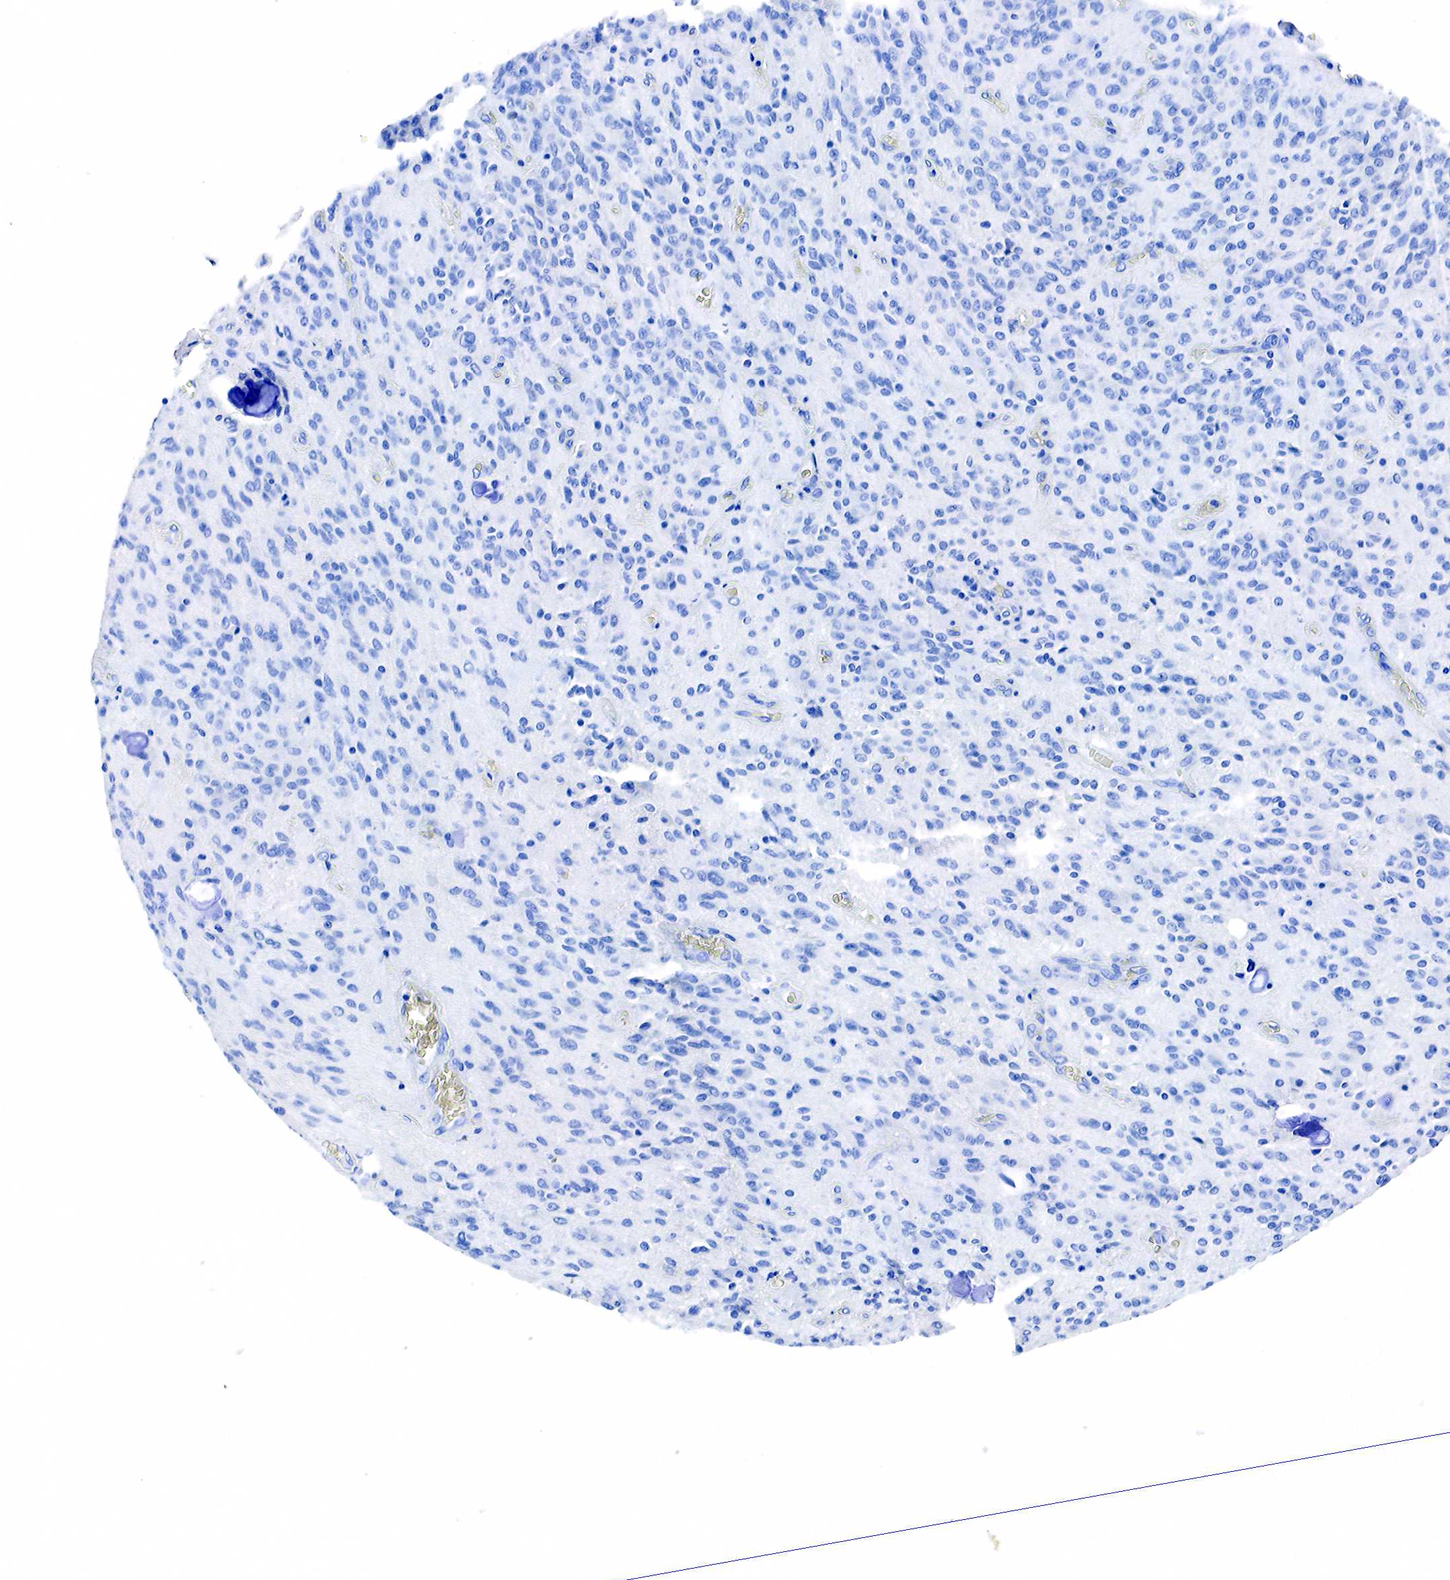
{"staining": {"intensity": "negative", "quantity": "none", "location": "none"}, "tissue": "glioma", "cell_type": "Tumor cells", "image_type": "cancer", "snomed": [{"axis": "morphology", "description": "Glioma, malignant, Low grade"}, {"axis": "topography", "description": "Brain"}], "caption": "Immunohistochemical staining of glioma shows no significant expression in tumor cells.", "gene": "ACP3", "patient": {"sex": "female", "age": 15}}